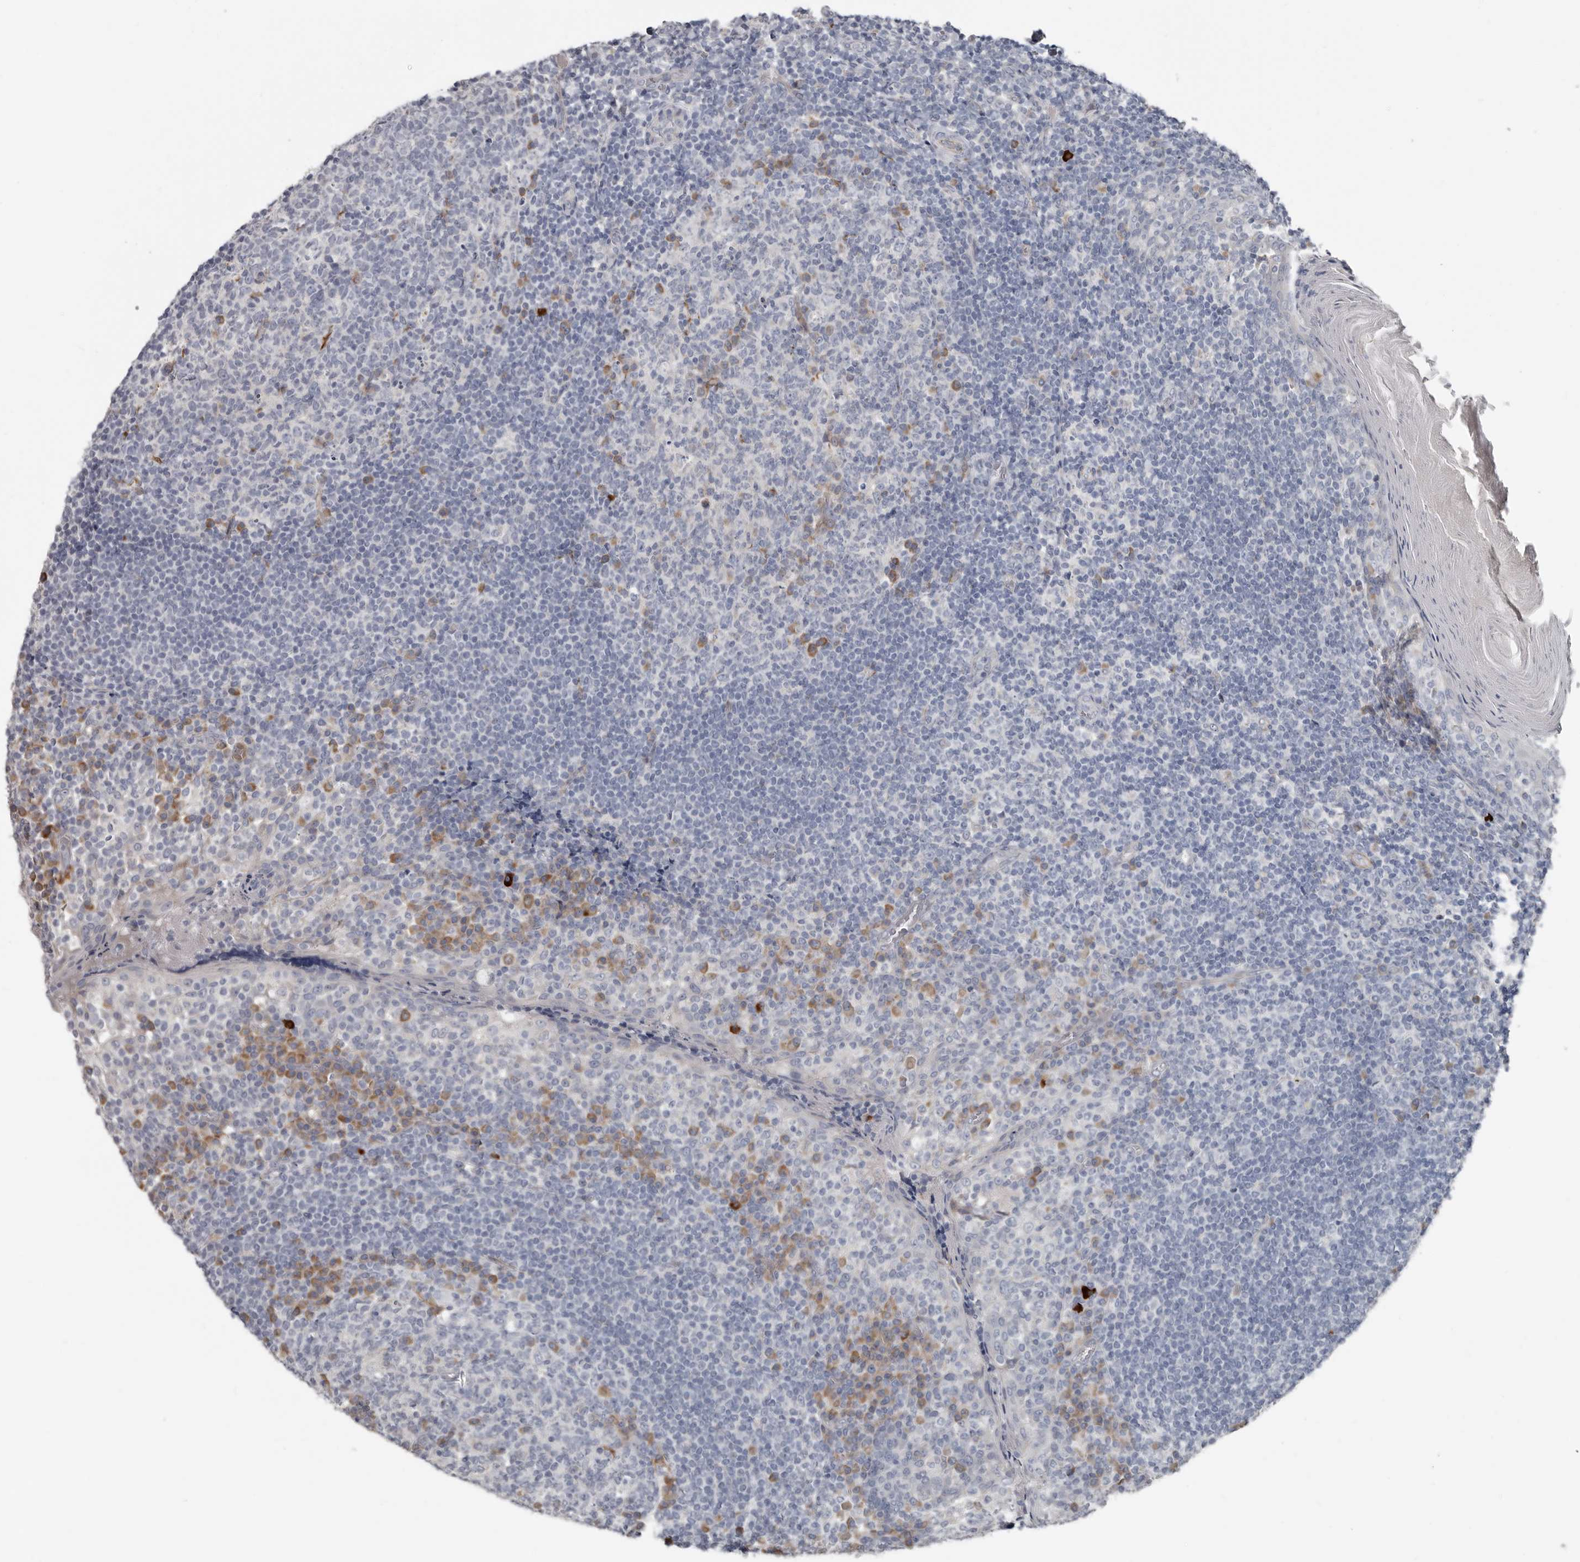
{"staining": {"intensity": "negative", "quantity": "none", "location": "none"}, "tissue": "tonsil", "cell_type": "Germinal center cells", "image_type": "normal", "snomed": [{"axis": "morphology", "description": "Normal tissue, NOS"}, {"axis": "topography", "description": "Tonsil"}], "caption": "The histopathology image shows no staining of germinal center cells in normal tonsil.", "gene": "ZNF114", "patient": {"sex": "female", "age": 19}}